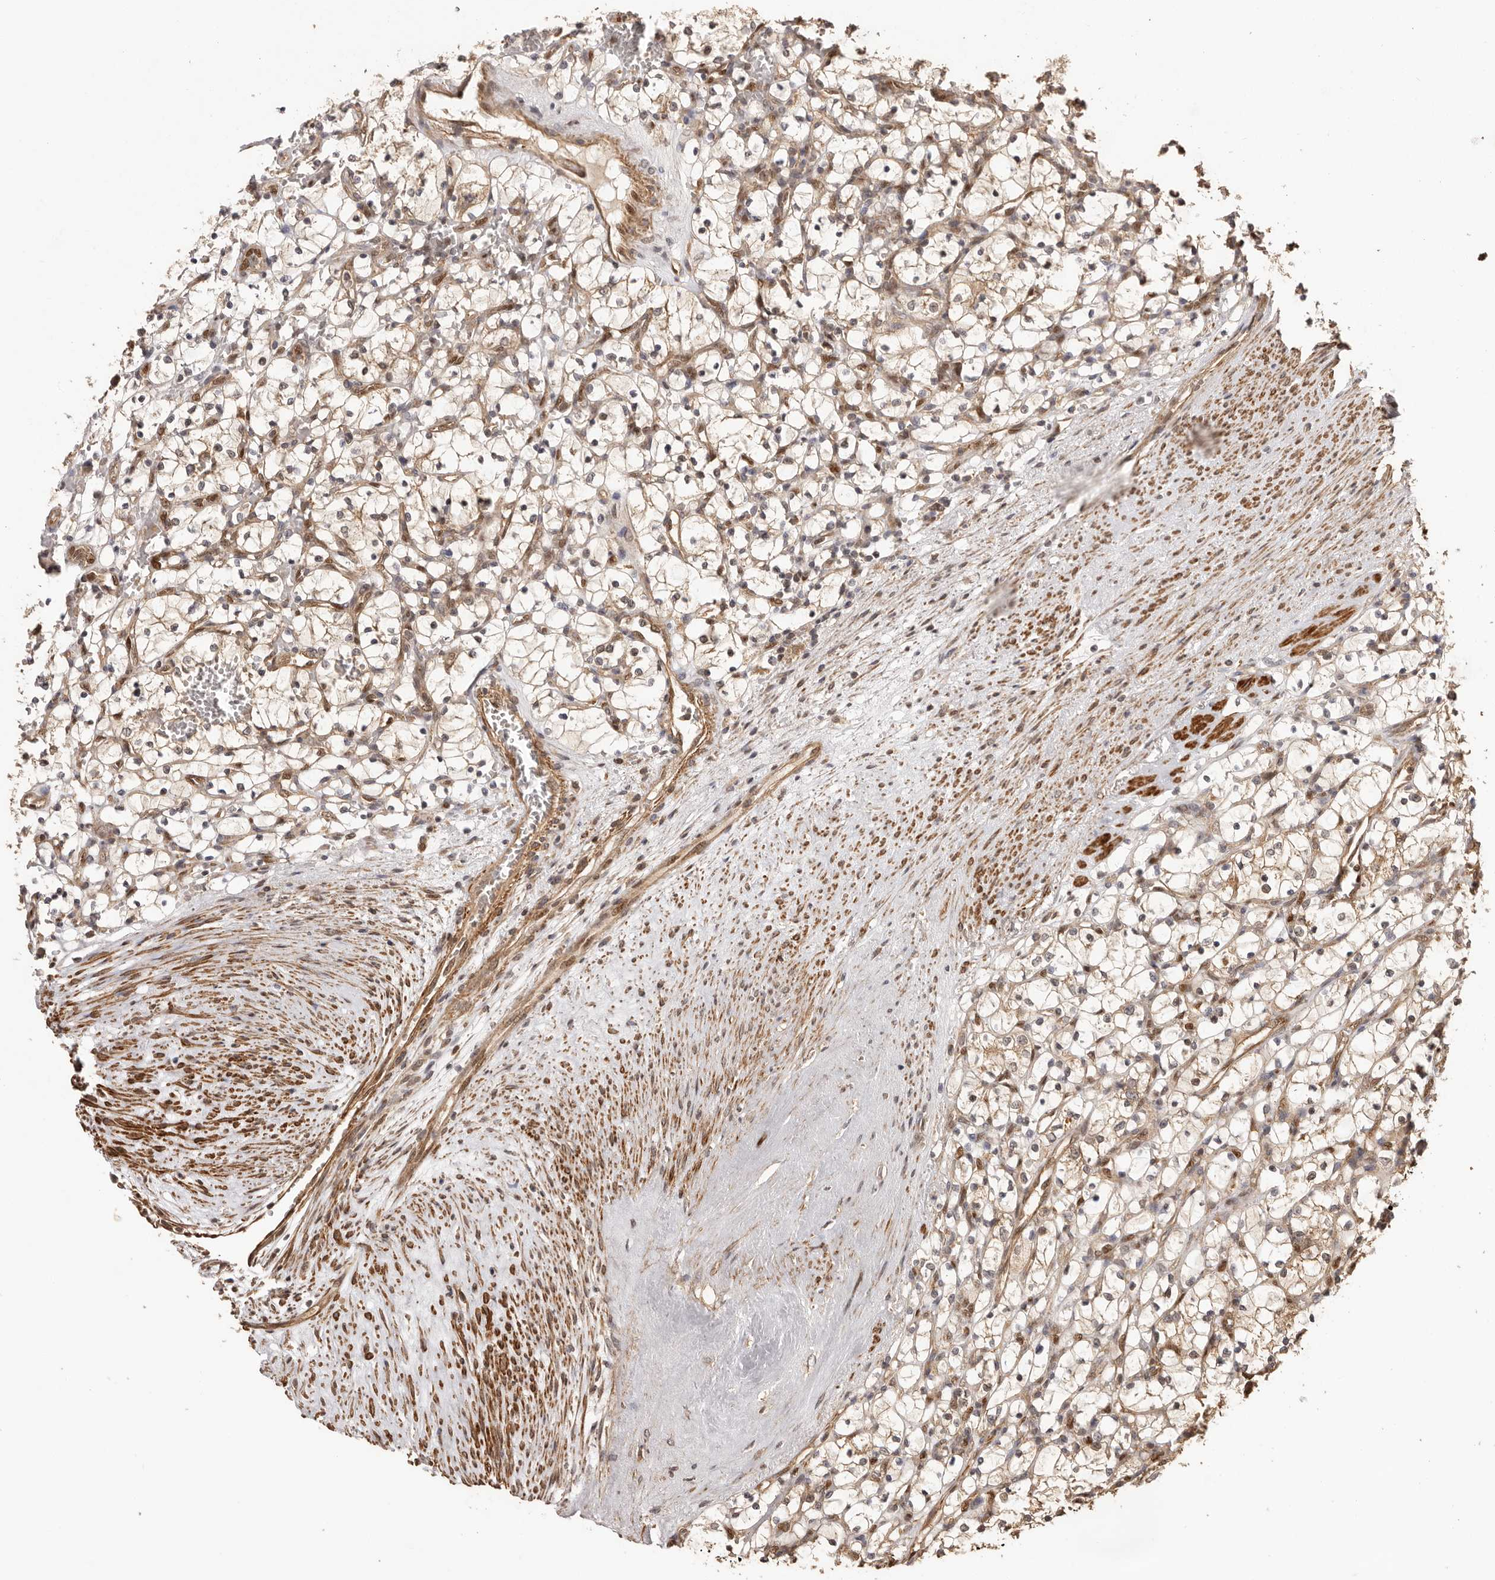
{"staining": {"intensity": "weak", "quantity": ">75%", "location": "cytoplasmic/membranous,nuclear"}, "tissue": "renal cancer", "cell_type": "Tumor cells", "image_type": "cancer", "snomed": [{"axis": "morphology", "description": "Adenocarcinoma, NOS"}, {"axis": "topography", "description": "Kidney"}], "caption": "This micrograph shows immunohistochemistry (IHC) staining of renal cancer (adenocarcinoma), with low weak cytoplasmic/membranous and nuclear positivity in approximately >75% of tumor cells.", "gene": "UBR2", "patient": {"sex": "female", "age": 69}}